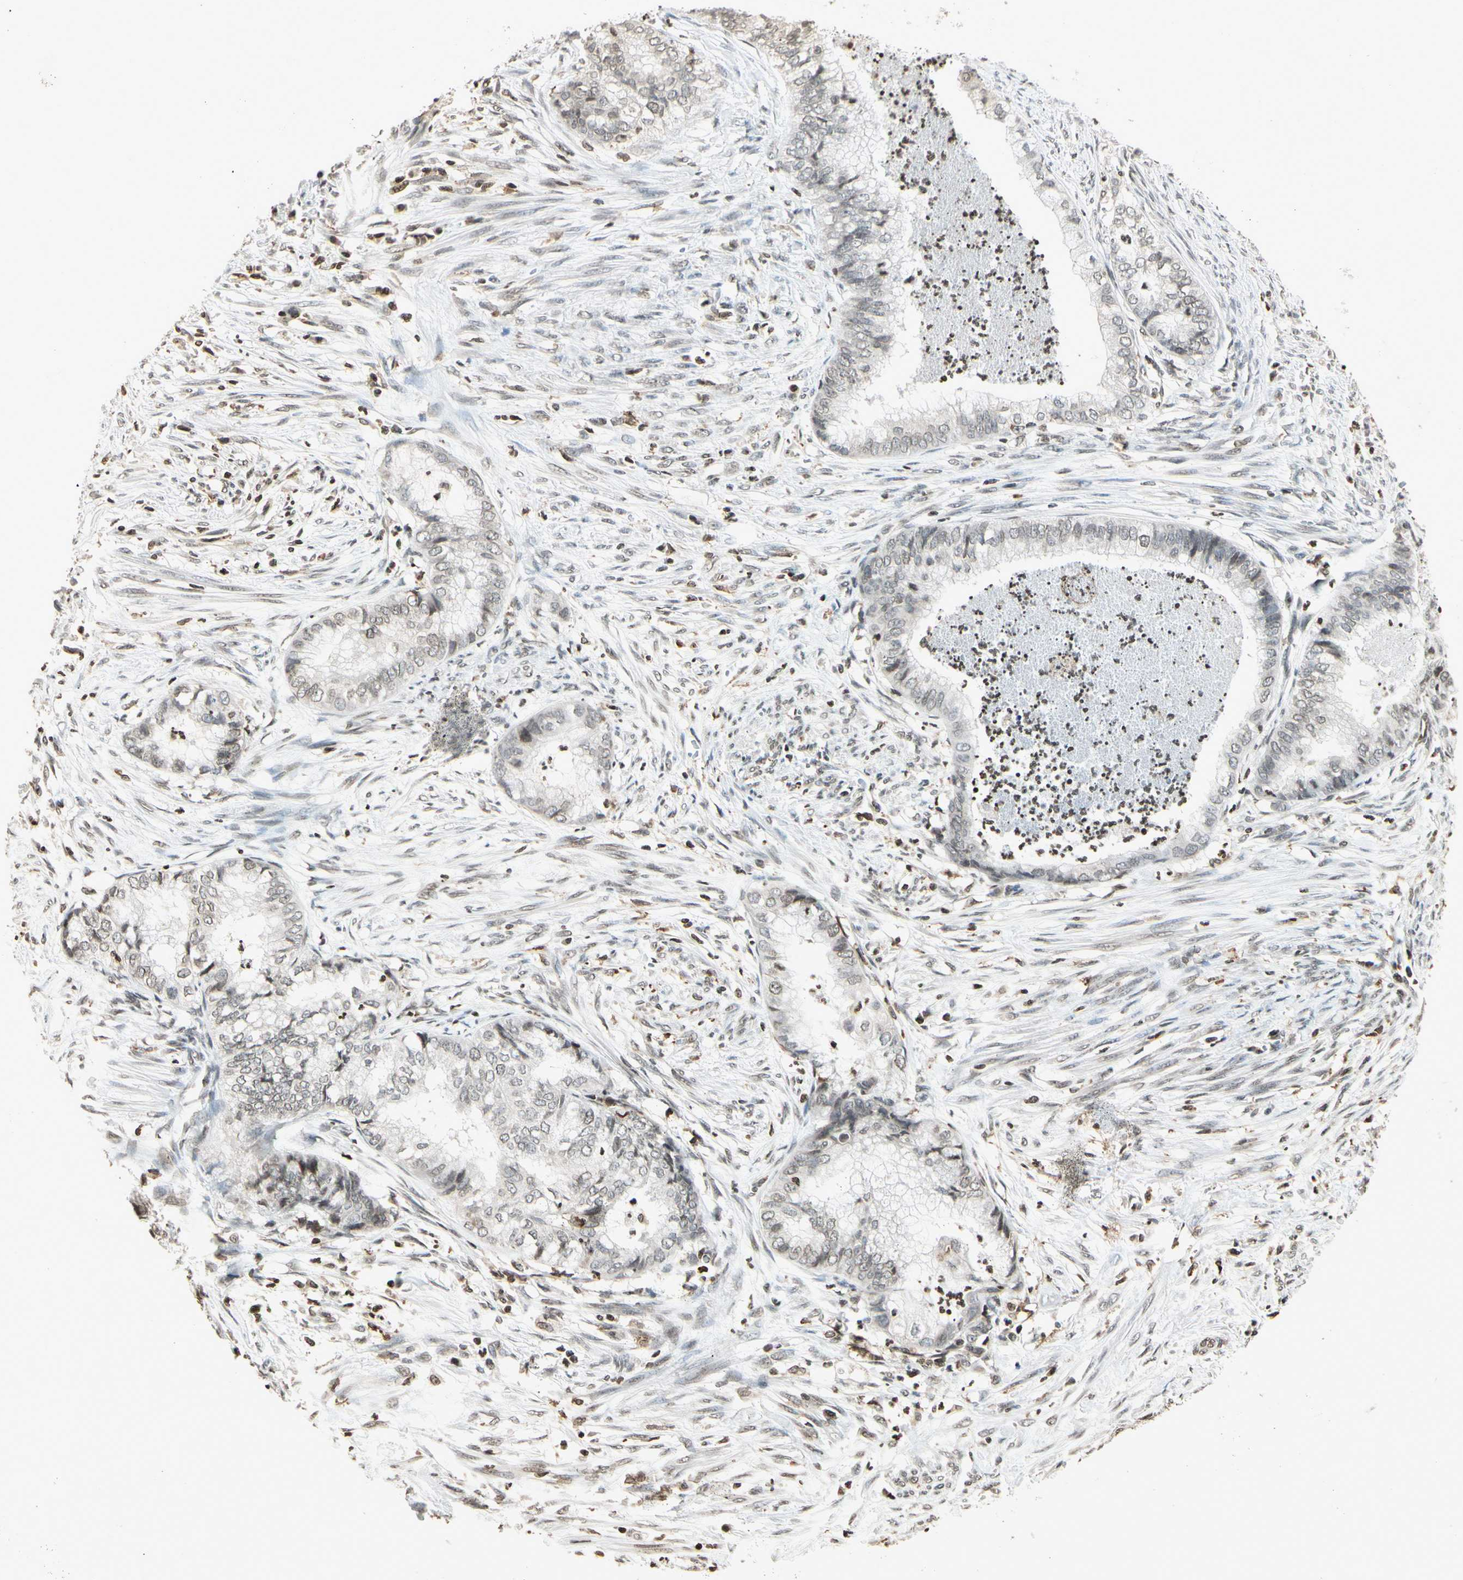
{"staining": {"intensity": "weak", "quantity": "<25%", "location": "nuclear"}, "tissue": "endometrial cancer", "cell_type": "Tumor cells", "image_type": "cancer", "snomed": [{"axis": "morphology", "description": "Necrosis, NOS"}, {"axis": "morphology", "description": "Adenocarcinoma, NOS"}, {"axis": "topography", "description": "Endometrium"}], "caption": "IHC image of human adenocarcinoma (endometrial) stained for a protein (brown), which reveals no staining in tumor cells.", "gene": "FER", "patient": {"sex": "female", "age": 79}}